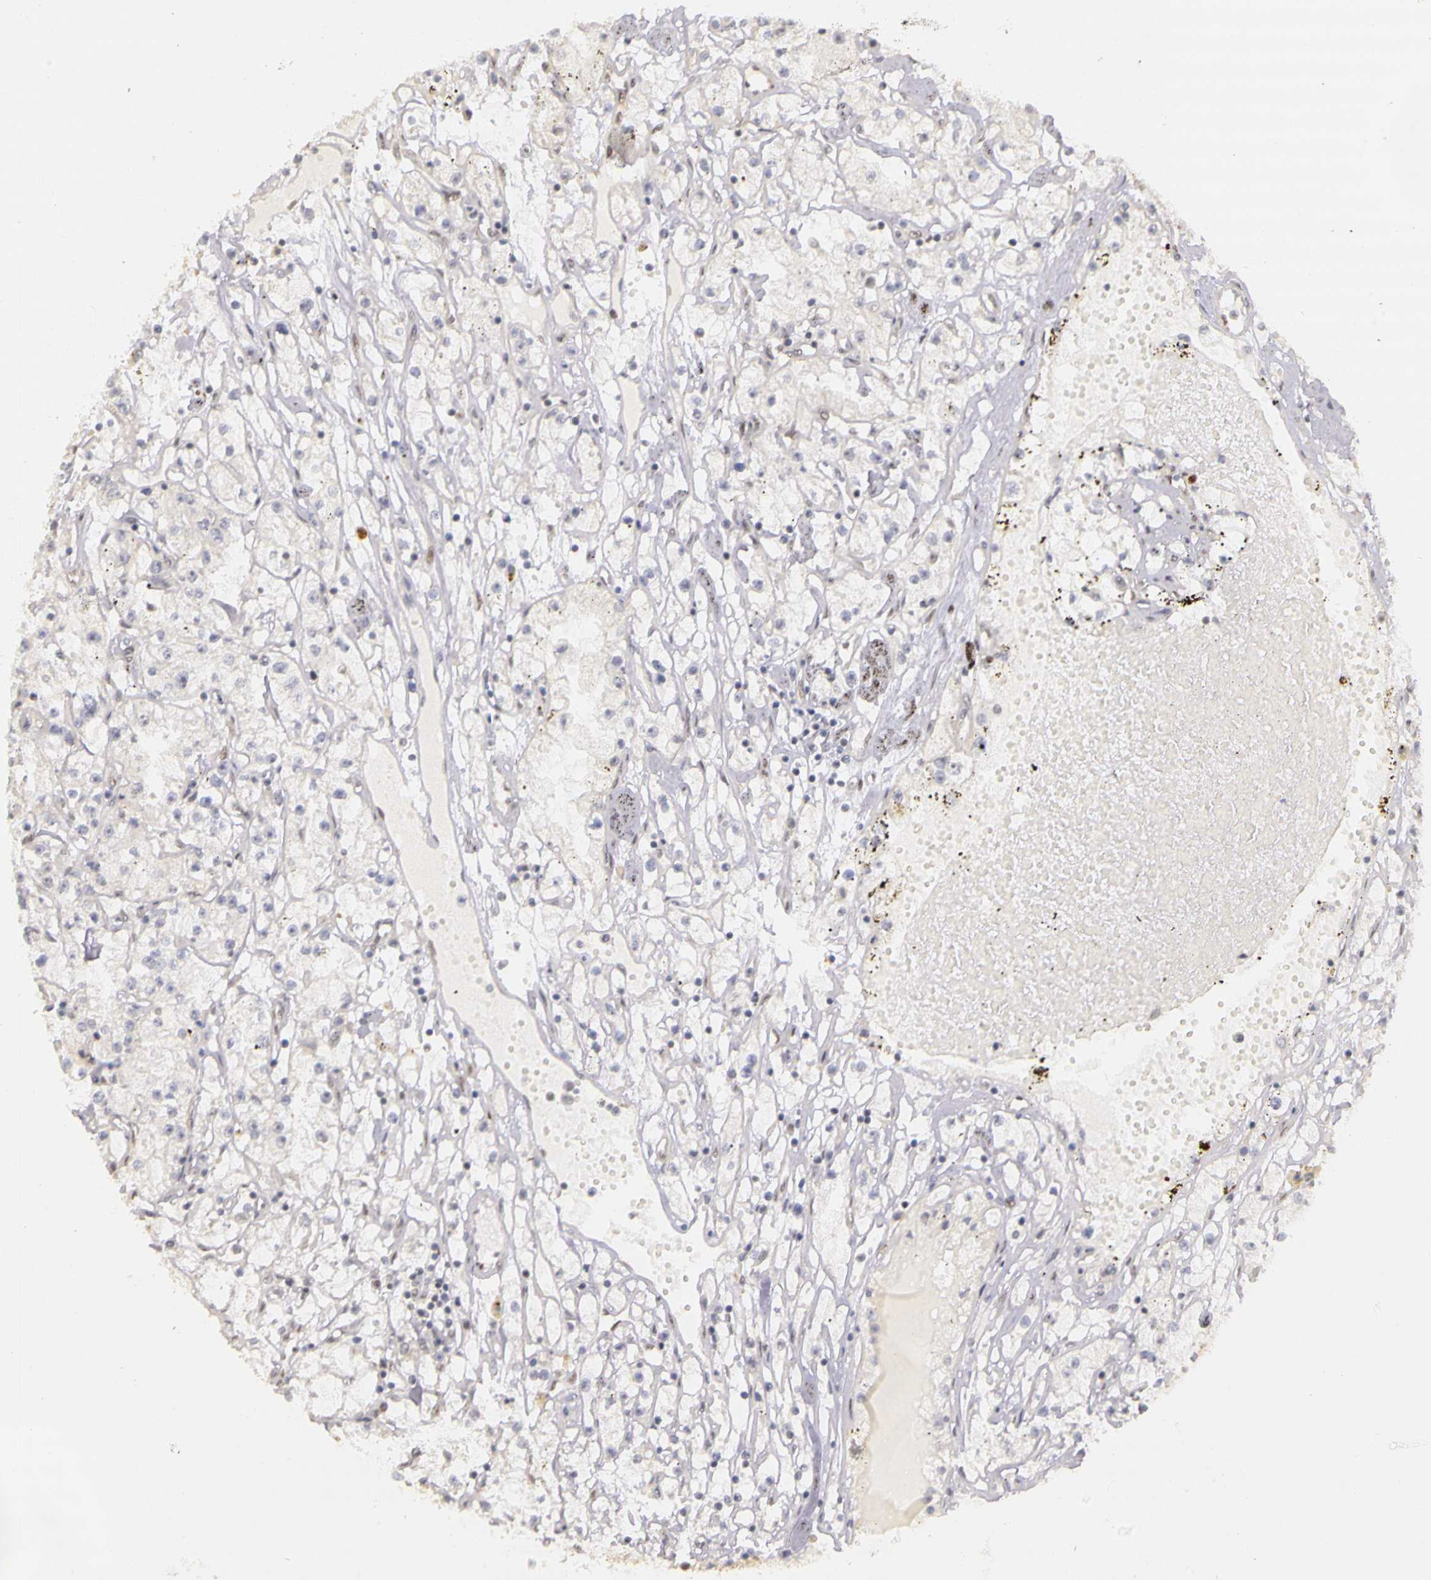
{"staining": {"intensity": "weak", "quantity": "<25%", "location": "nuclear"}, "tissue": "renal cancer", "cell_type": "Tumor cells", "image_type": "cancer", "snomed": [{"axis": "morphology", "description": "Adenocarcinoma, NOS"}, {"axis": "topography", "description": "Kidney"}], "caption": "This is an IHC histopathology image of human renal cancer (adenocarcinoma). There is no positivity in tumor cells.", "gene": "WDR13", "patient": {"sex": "male", "age": 56}}